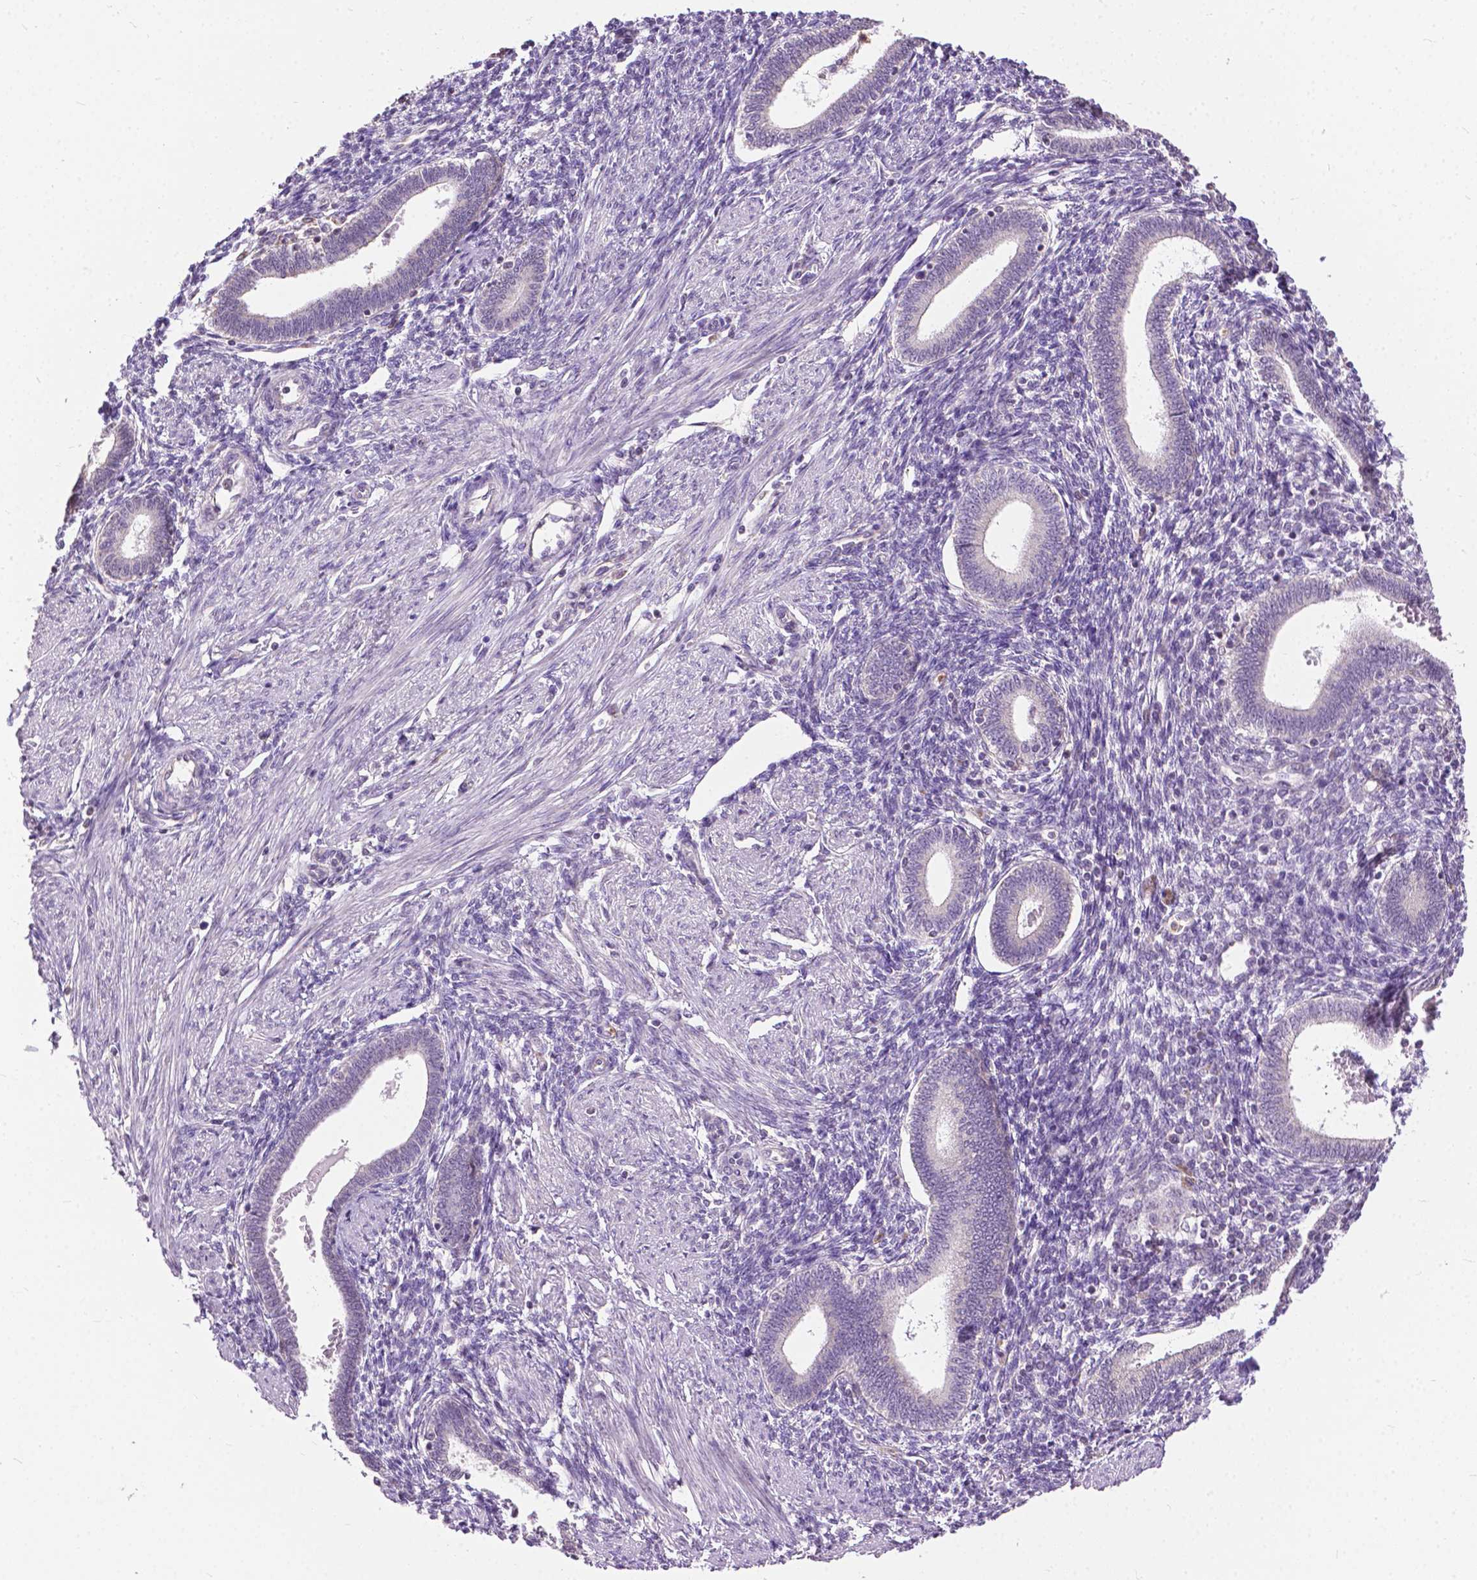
{"staining": {"intensity": "negative", "quantity": "none", "location": "none"}, "tissue": "endometrium", "cell_type": "Cells in endometrial stroma", "image_type": "normal", "snomed": [{"axis": "morphology", "description": "Normal tissue, NOS"}, {"axis": "topography", "description": "Endometrium"}], "caption": "Histopathology image shows no significant protein expression in cells in endometrial stroma of unremarkable endometrium.", "gene": "TTC9B", "patient": {"sex": "female", "age": 42}}